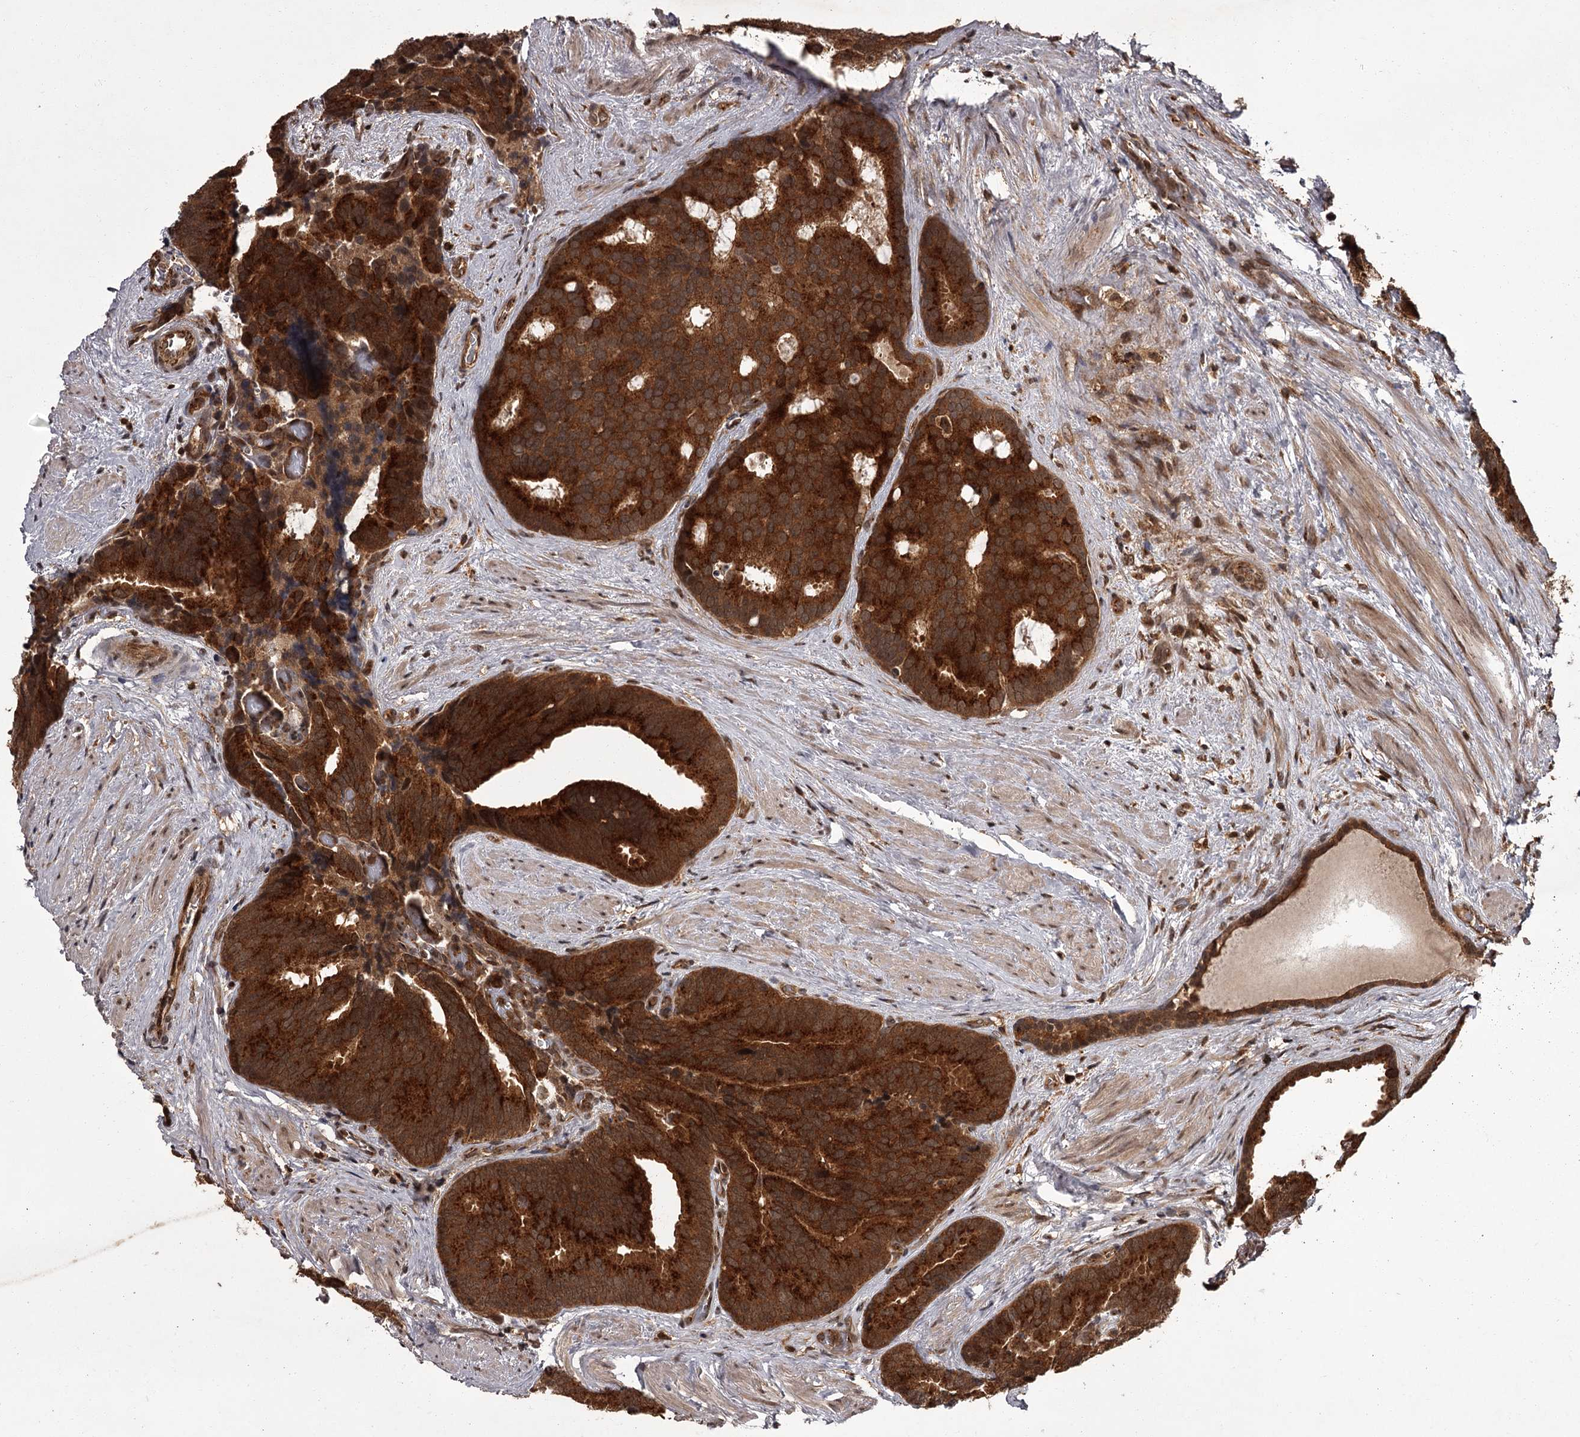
{"staining": {"intensity": "strong", "quantity": ">75%", "location": "cytoplasmic/membranous"}, "tissue": "prostate cancer", "cell_type": "Tumor cells", "image_type": "cancer", "snomed": [{"axis": "morphology", "description": "Adenocarcinoma, Low grade"}, {"axis": "topography", "description": "Prostate"}], "caption": "Tumor cells exhibit strong cytoplasmic/membranous staining in approximately >75% of cells in prostate low-grade adenocarcinoma. (IHC, brightfield microscopy, high magnification).", "gene": "TBC1D23", "patient": {"sex": "male", "age": 71}}